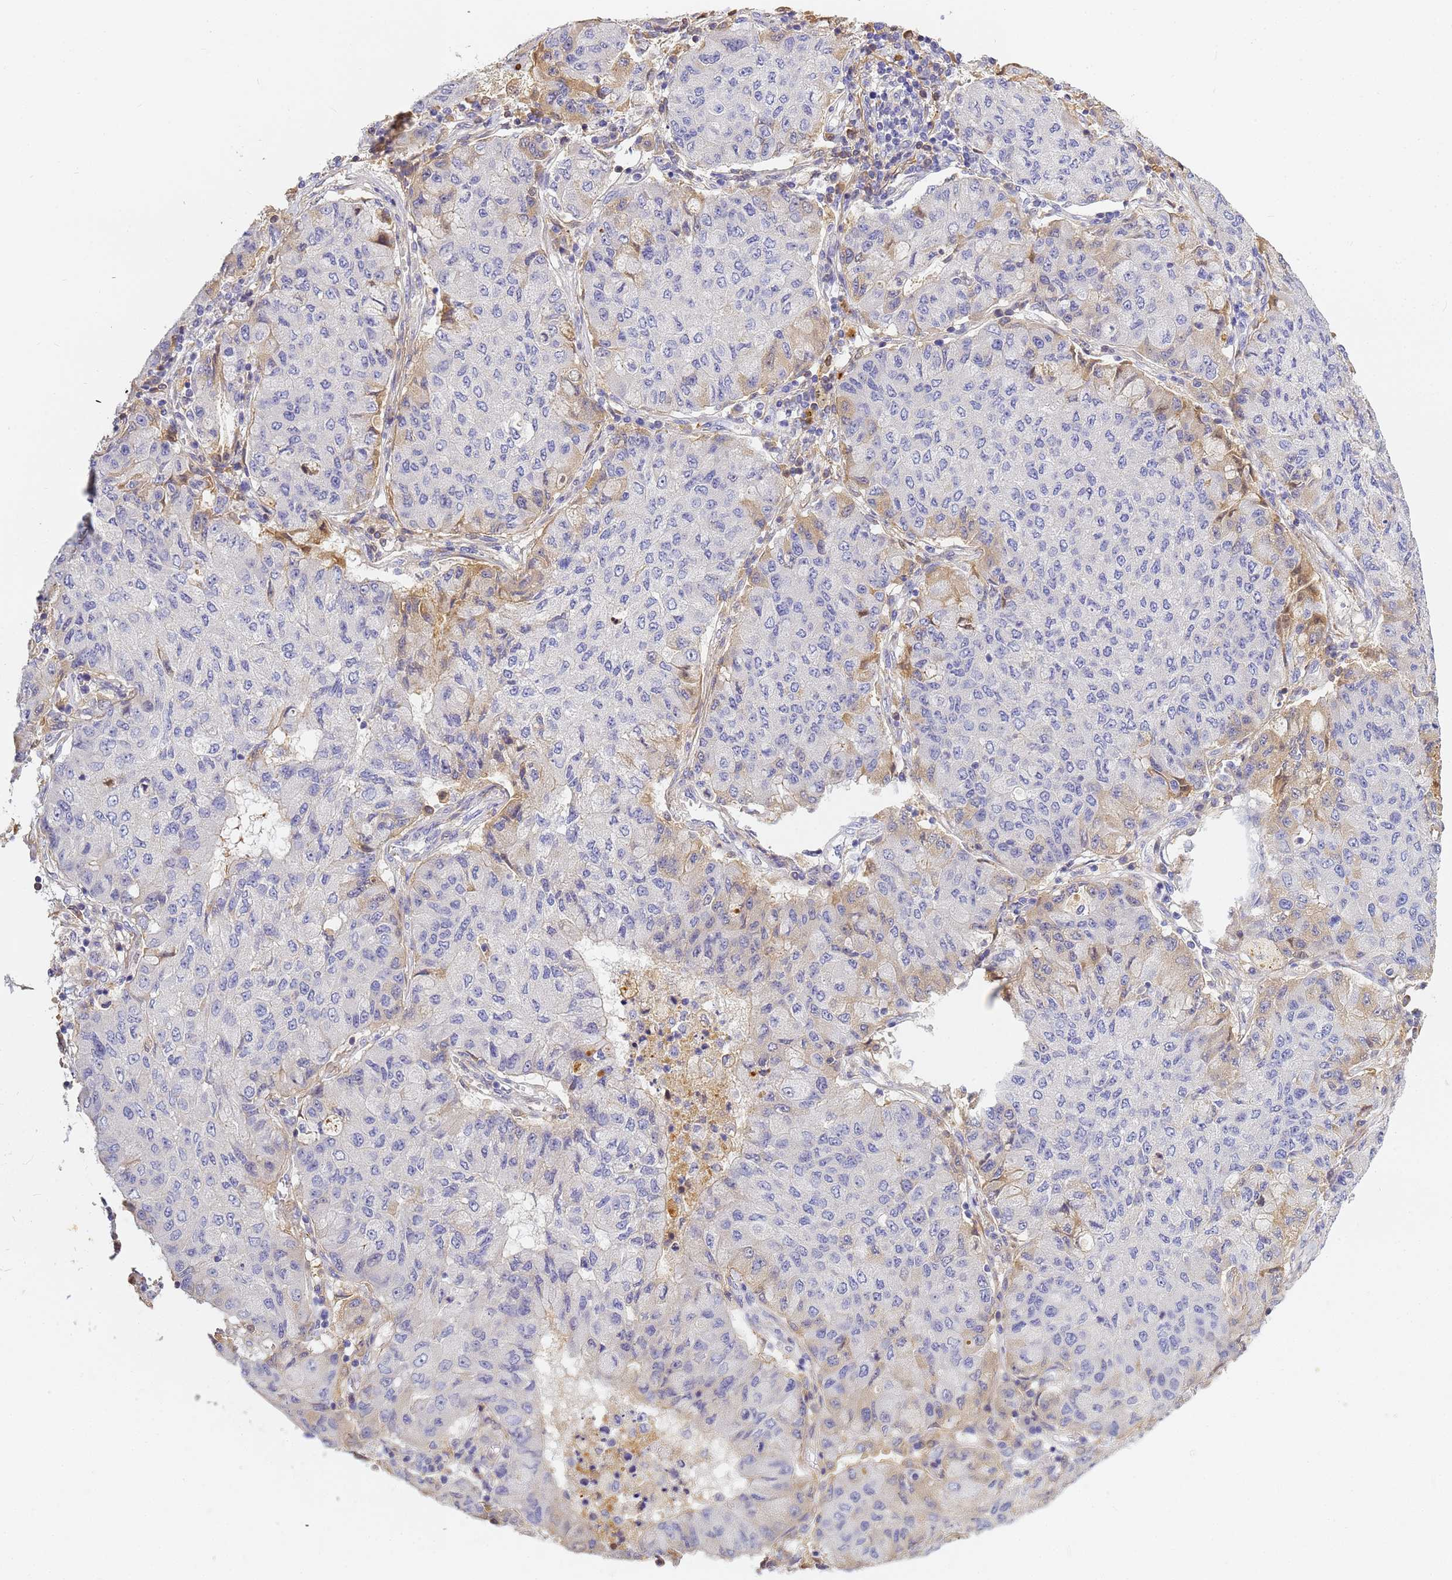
{"staining": {"intensity": "negative", "quantity": "none", "location": "none"}, "tissue": "lung cancer", "cell_type": "Tumor cells", "image_type": "cancer", "snomed": [{"axis": "morphology", "description": "Squamous cell carcinoma, NOS"}, {"axis": "topography", "description": "Lung"}], "caption": "This is an immunohistochemistry (IHC) micrograph of human lung squamous cell carcinoma. There is no staining in tumor cells.", "gene": "CFH", "patient": {"sex": "male", "age": 74}}